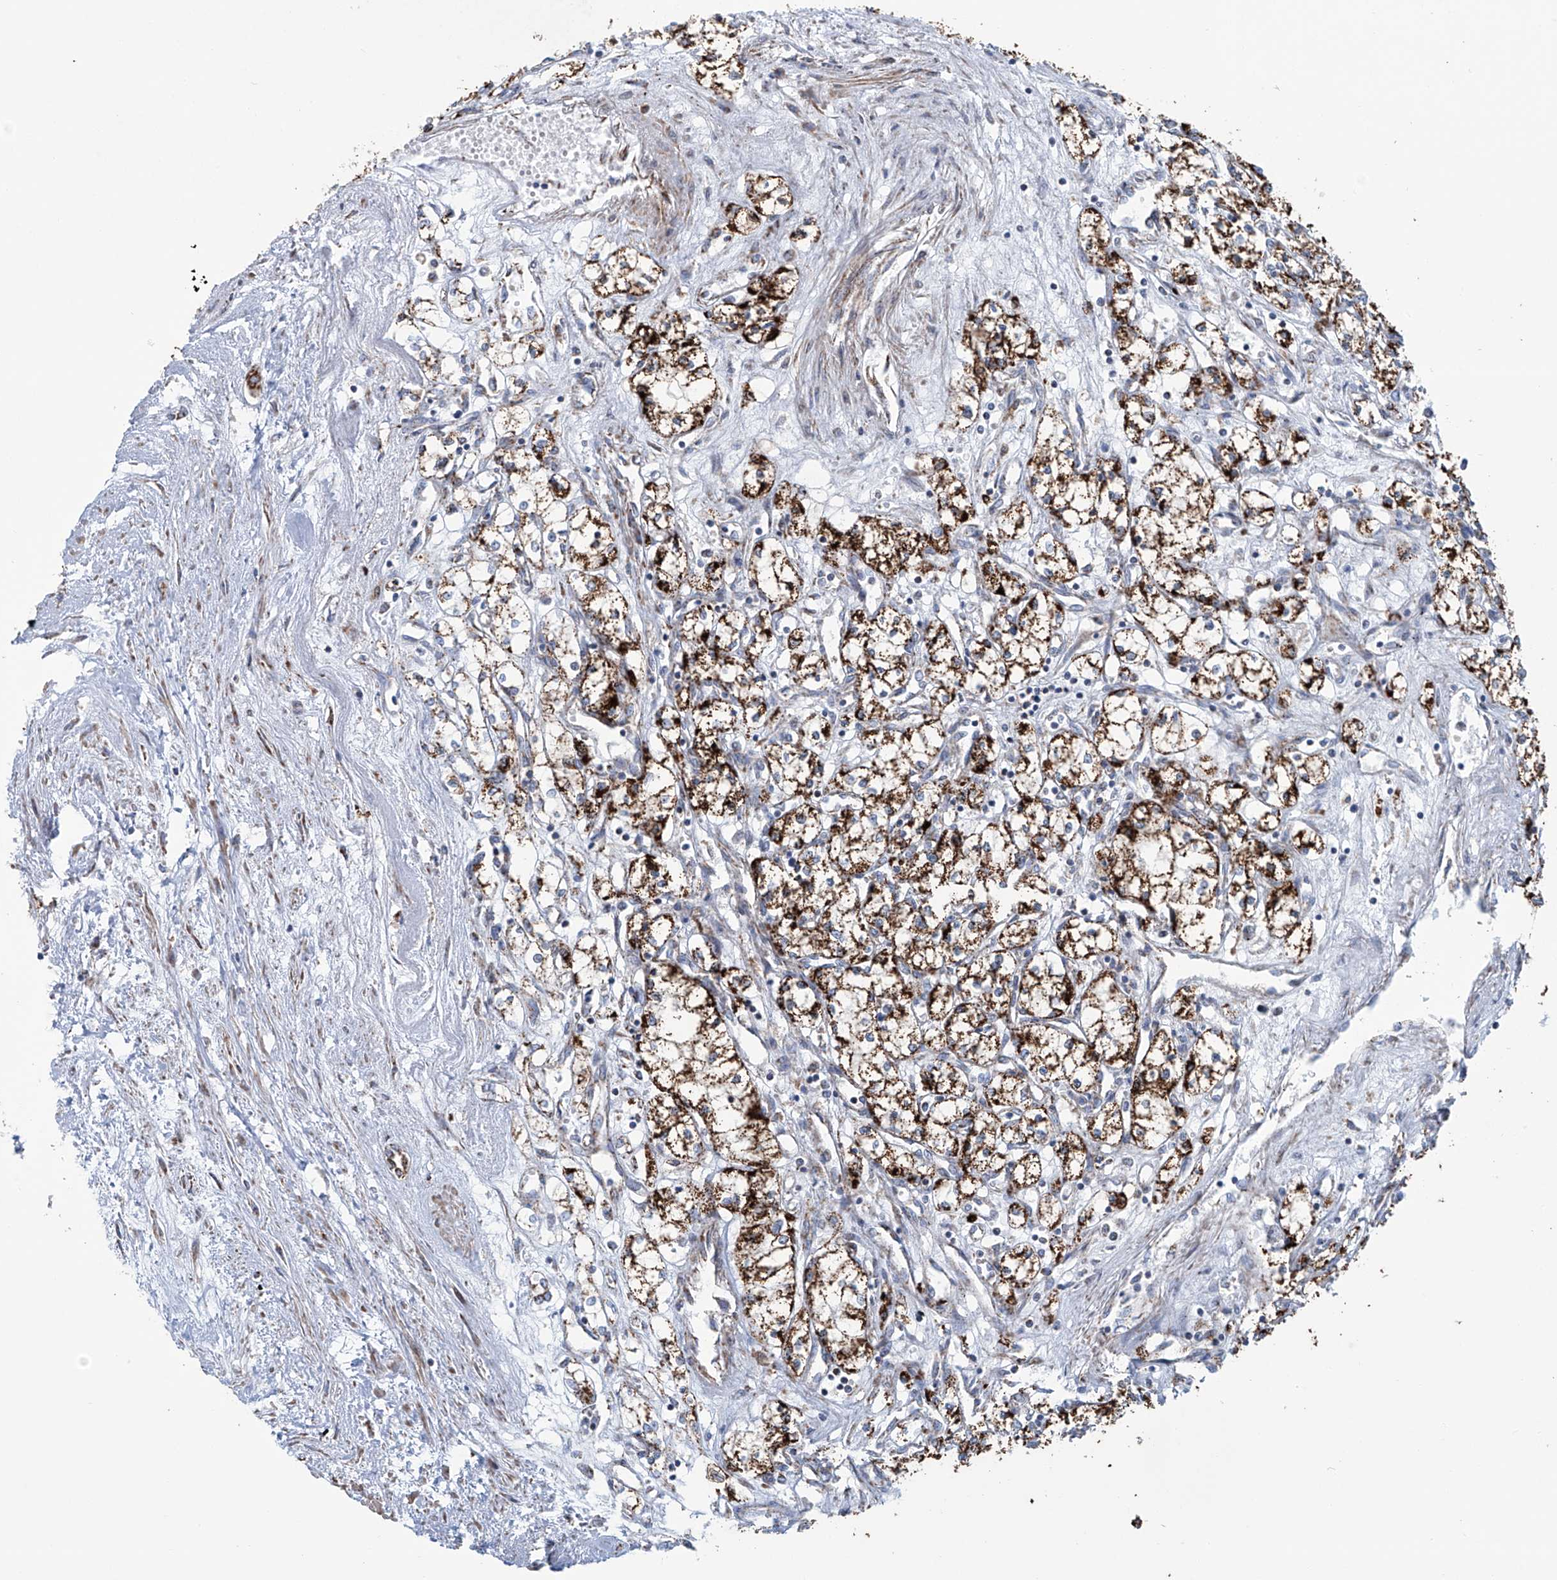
{"staining": {"intensity": "strong", "quantity": ">75%", "location": "cytoplasmic/membranous"}, "tissue": "renal cancer", "cell_type": "Tumor cells", "image_type": "cancer", "snomed": [{"axis": "morphology", "description": "Adenocarcinoma, NOS"}, {"axis": "topography", "description": "Kidney"}], "caption": "The immunohistochemical stain shows strong cytoplasmic/membranous positivity in tumor cells of renal adenocarcinoma tissue.", "gene": "ALDH6A1", "patient": {"sex": "male", "age": 59}}